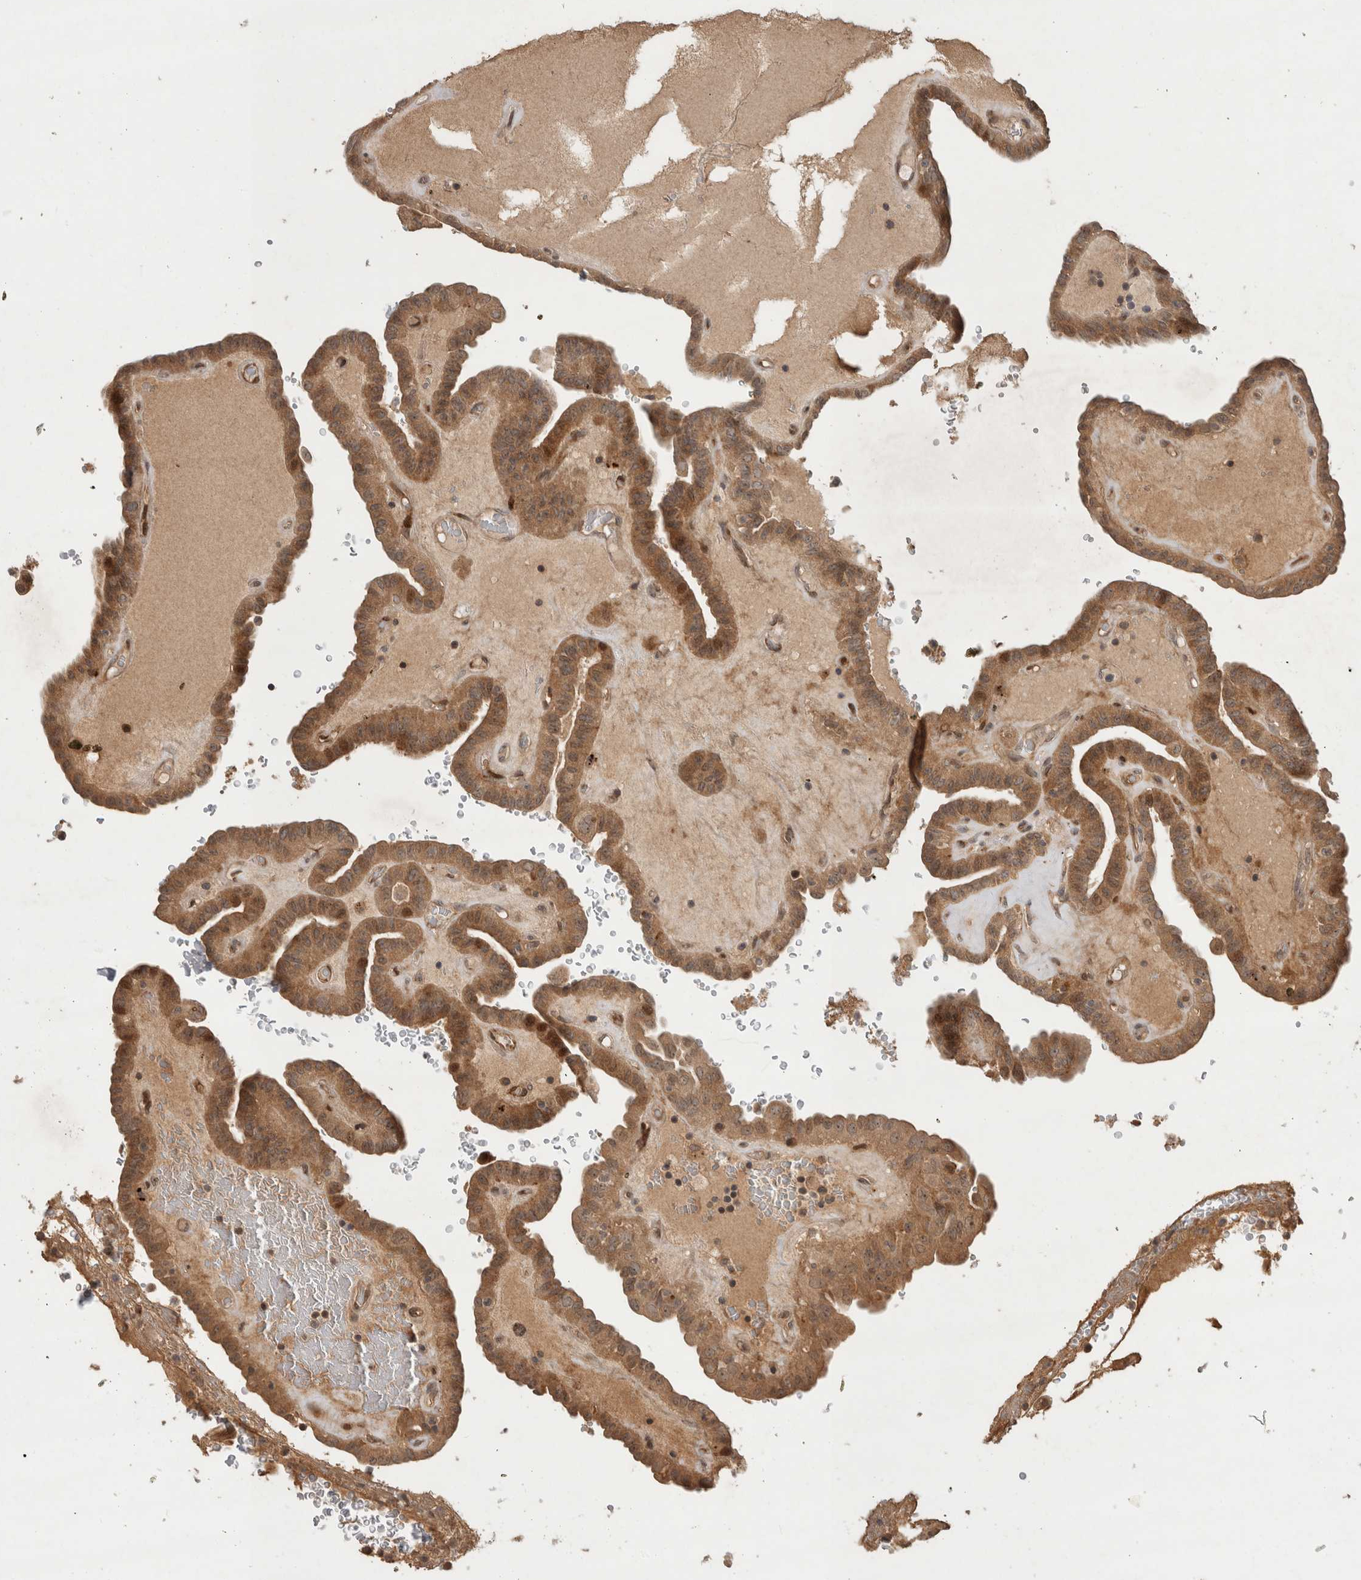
{"staining": {"intensity": "moderate", "quantity": ">75%", "location": "cytoplasmic/membranous"}, "tissue": "thyroid cancer", "cell_type": "Tumor cells", "image_type": "cancer", "snomed": [{"axis": "morphology", "description": "Papillary adenocarcinoma, NOS"}, {"axis": "topography", "description": "Thyroid gland"}], "caption": "Human thyroid cancer (papillary adenocarcinoma) stained with a protein marker shows moderate staining in tumor cells.", "gene": "PITPNC1", "patient": {"sex": "male", "age": 77}}